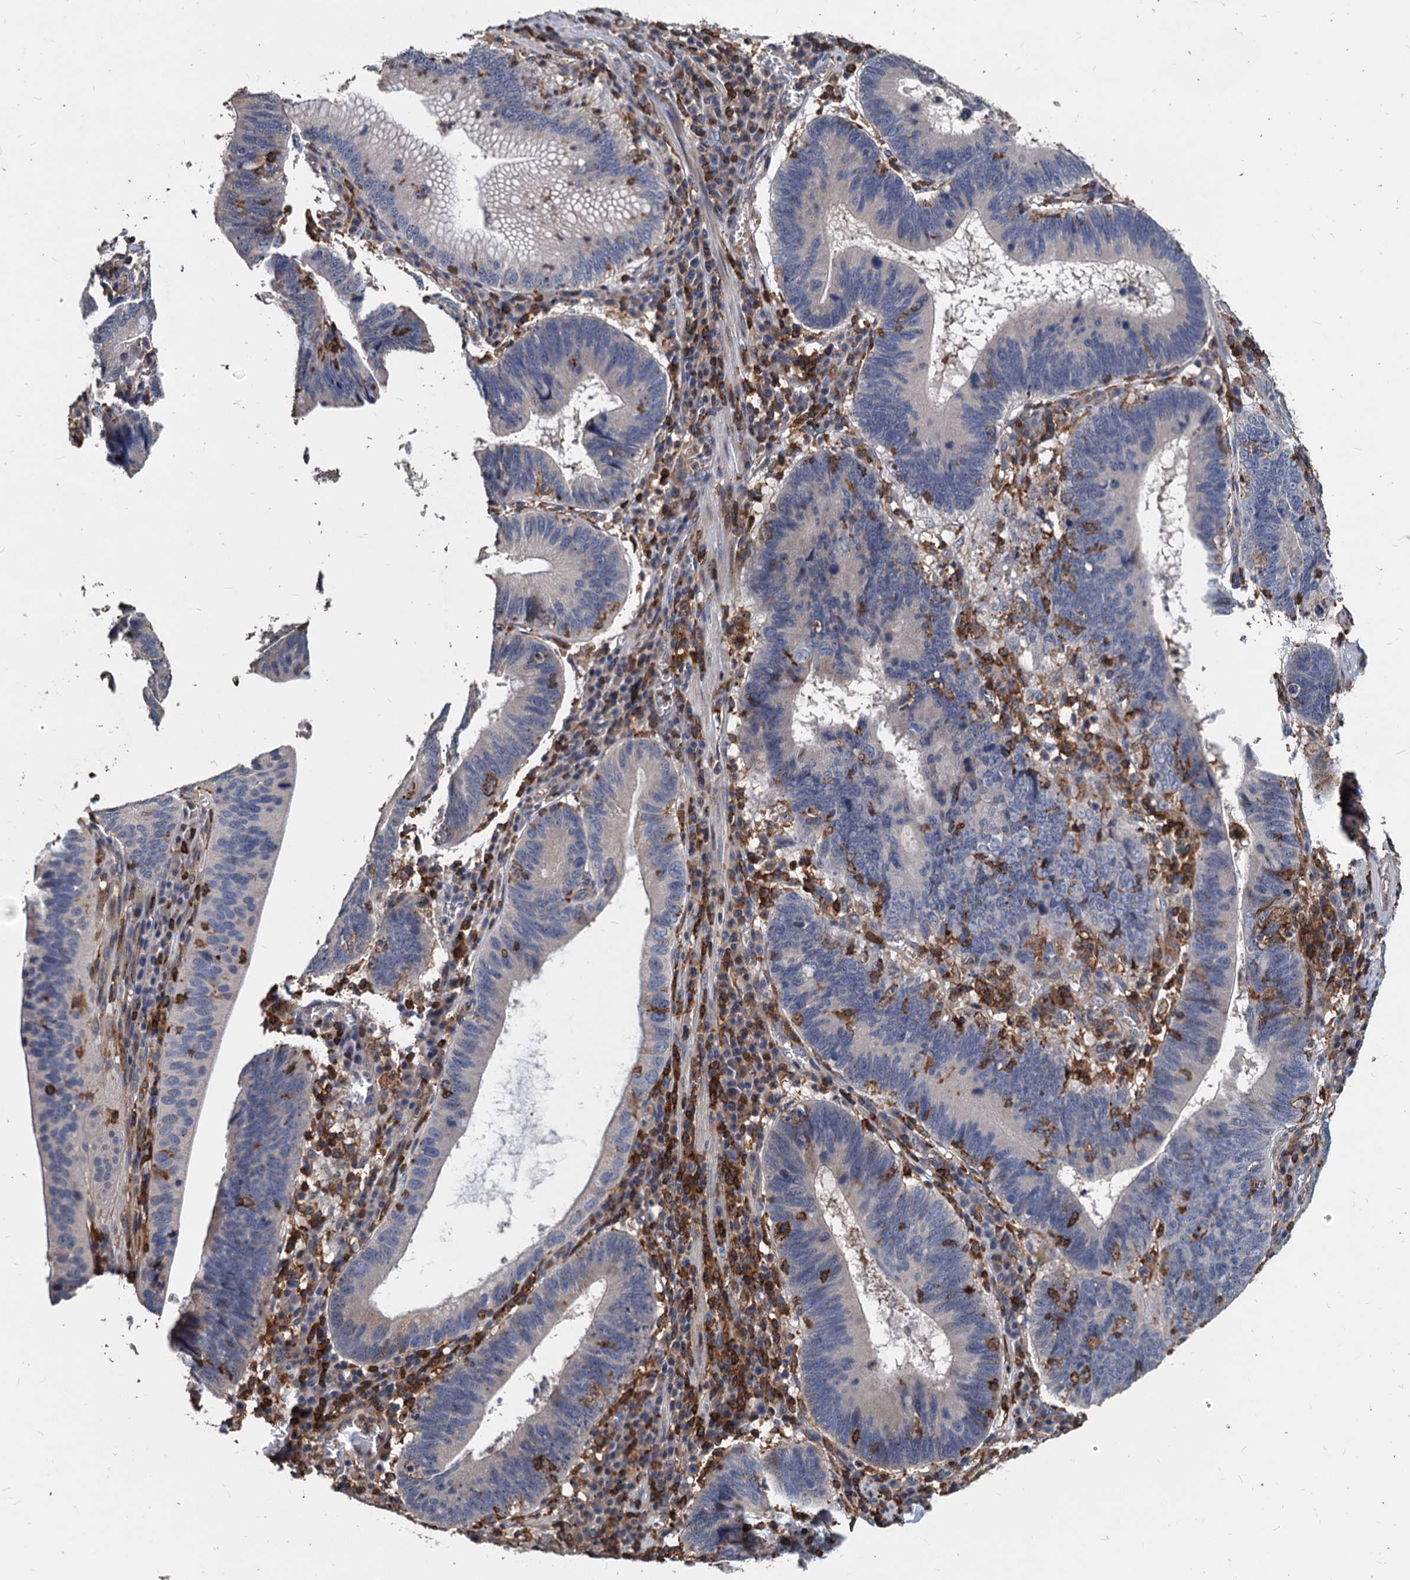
{"staining": {"intensity": "negative", "quantity": "none", "location": "none"}, "tissue": "stomach cancer", "cell_type": "Tumor cells", "image_type": "cancer", "snomed": [{"axis": "morphology", "description": "Adenocarcinoma, NOS"}, {"axis": "topography", "description": "Stomach"}], "caption": "Immunohistochemistry (IHC) histopathology image of neoplastic tissue: adenocarcinoma (stomach) stained with DAB (3,3'-diaminobenzidine) shows no significant protein positivity in tumor cells.", "gene": "LCP2", "patient": {"sex": "male", "age": 59}}